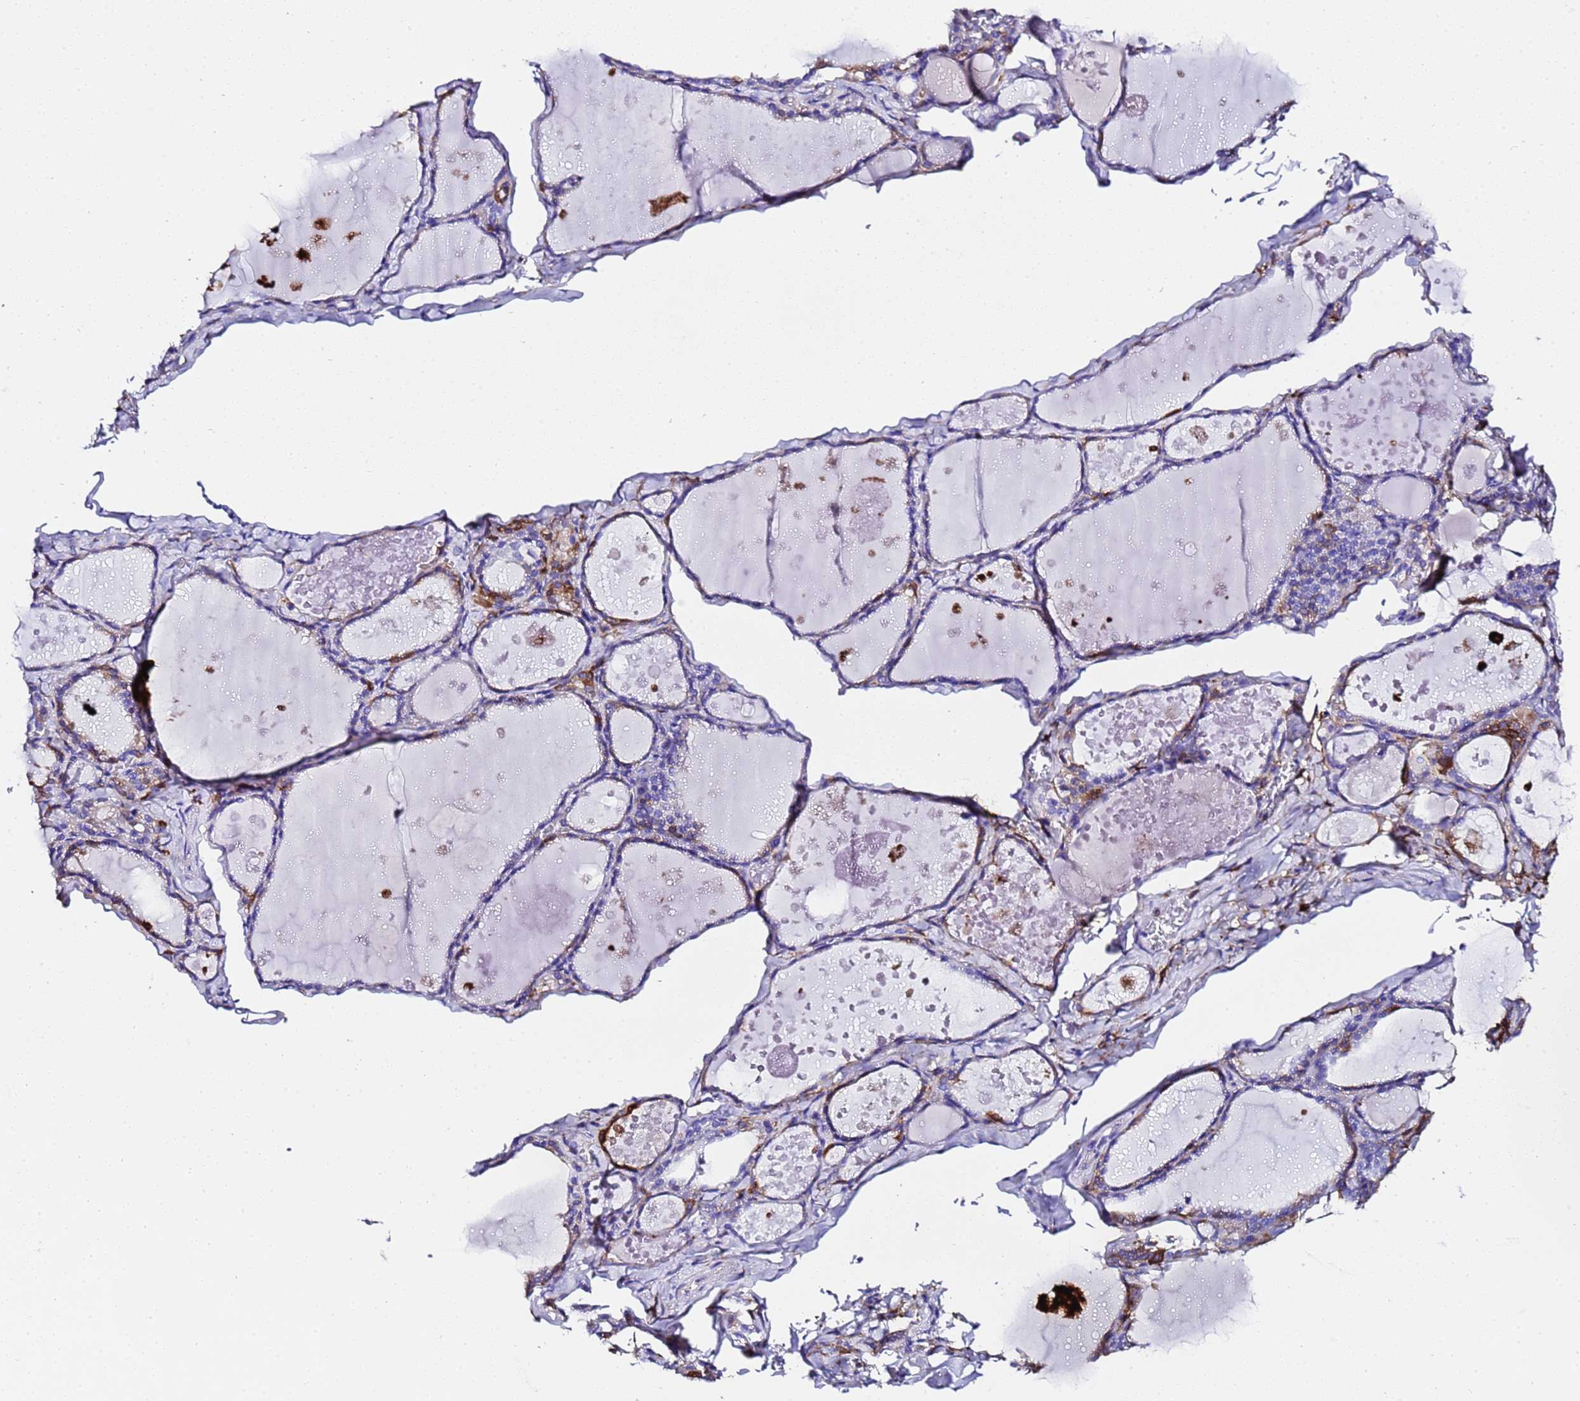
{"staining": {"intensity": "moderate", "quantity": "<25%", "location": "cytoplasmic/membranous"}, "tissue": "thyroid gland", "cell_type": "Glandular cells", "image_type": "normal", "snomed": [{"axis": "morphology", "description": "Normal tissue, NOS"}, {"axis": "topography", "description": "Thyroid gland"}], "caption": "This image shows IHC staining of normal thyroid gland, with low moderate cytoplasmic/membranous positivity in about <25% of glandular cells.", "gene": "FTL", "patient": {"sex": "male", "age": 56}}